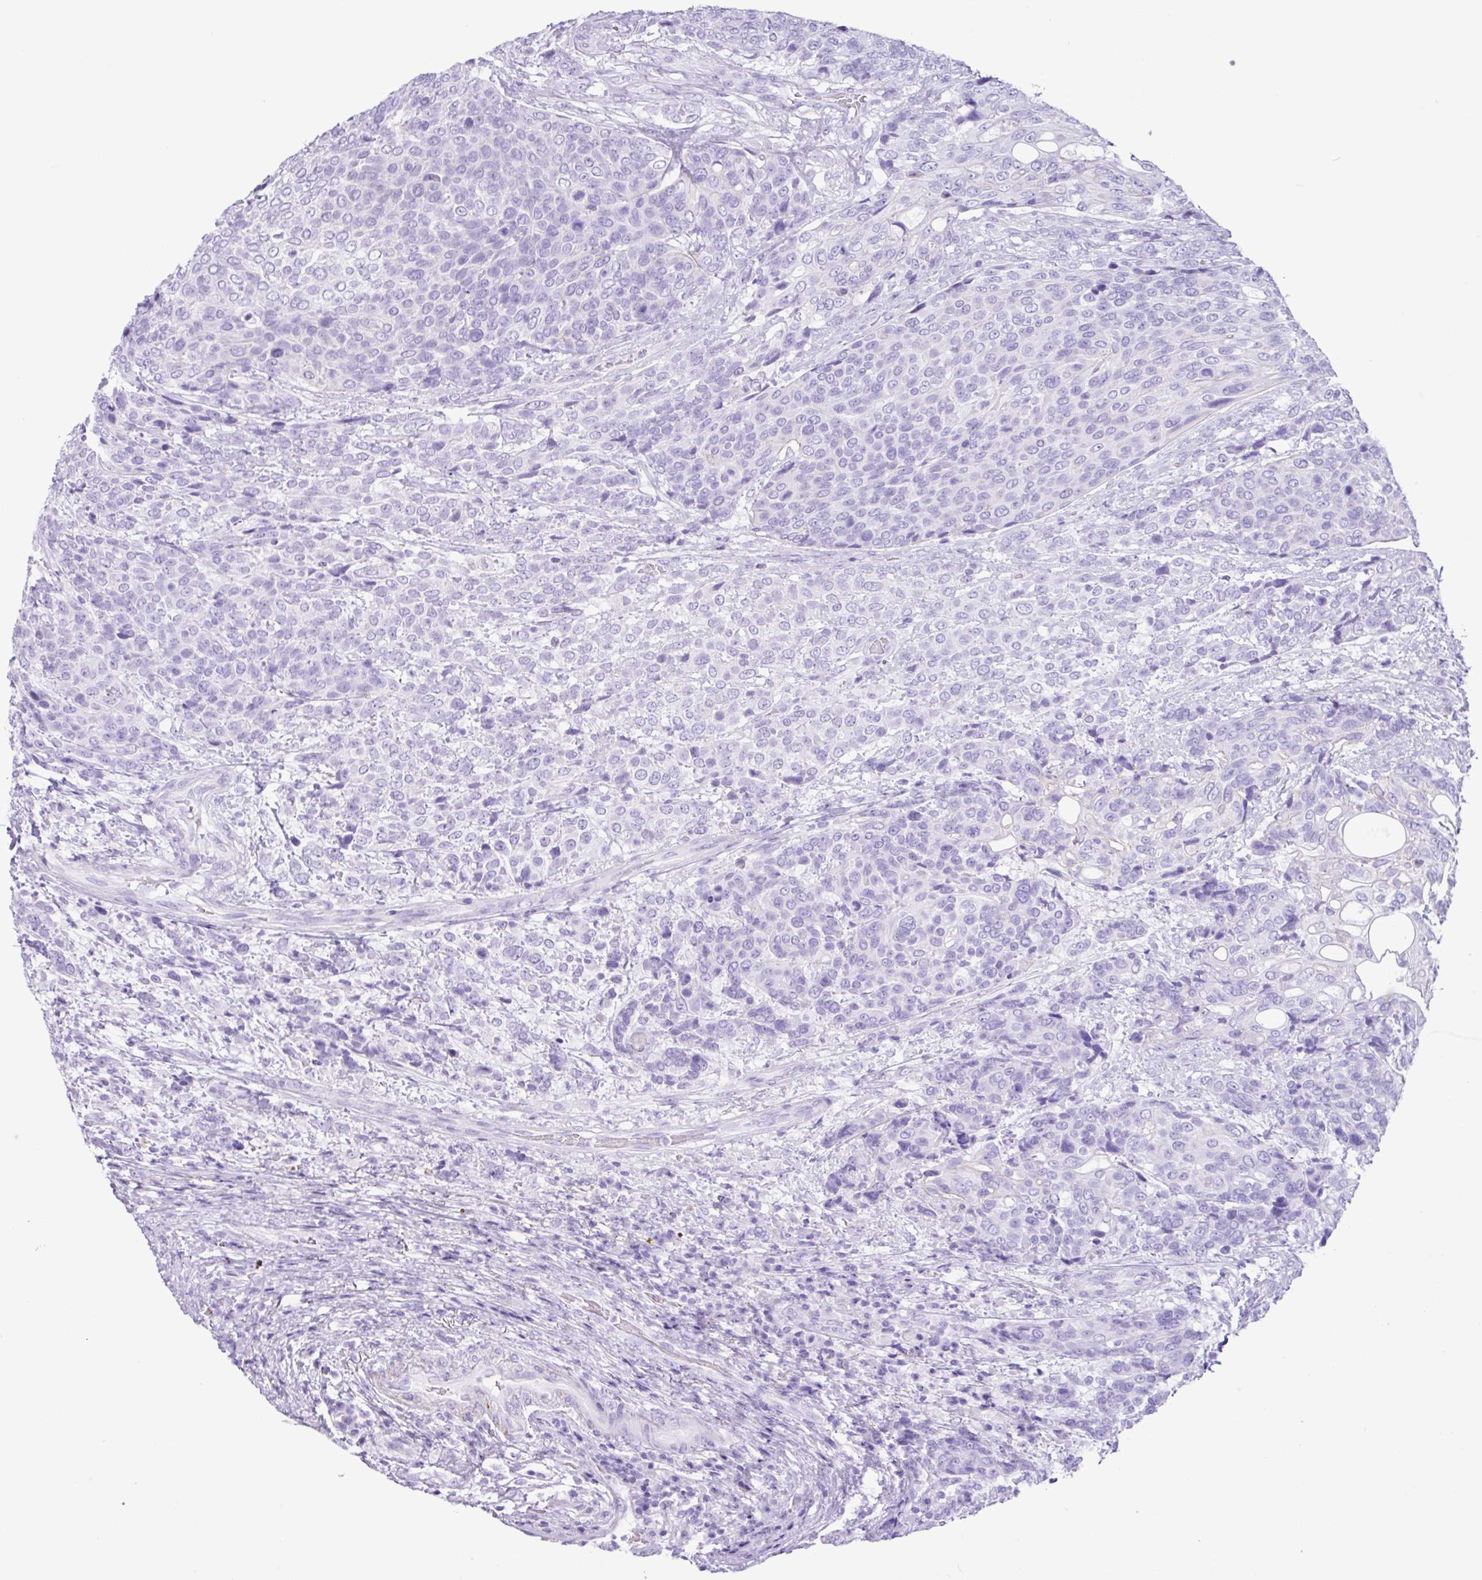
{"staining": {"intensity": "negative", "quantity": "none", "location": "none"}, "tissue": "urothelial cancer", "cell_type": "Tumor cells", "image_type": "cancer", "snomed": [{"axis": "morphology", "description": "Urothelial carcinoma, High grade"}, {"axis": "topography", "description": "Urinary bladder"}], "caption": "Tumor cells show no significant protein expression in high-grade urothelial carcinoma.", "gene": "CKMT2", "patient": {"sex": "female", "age": 70}}